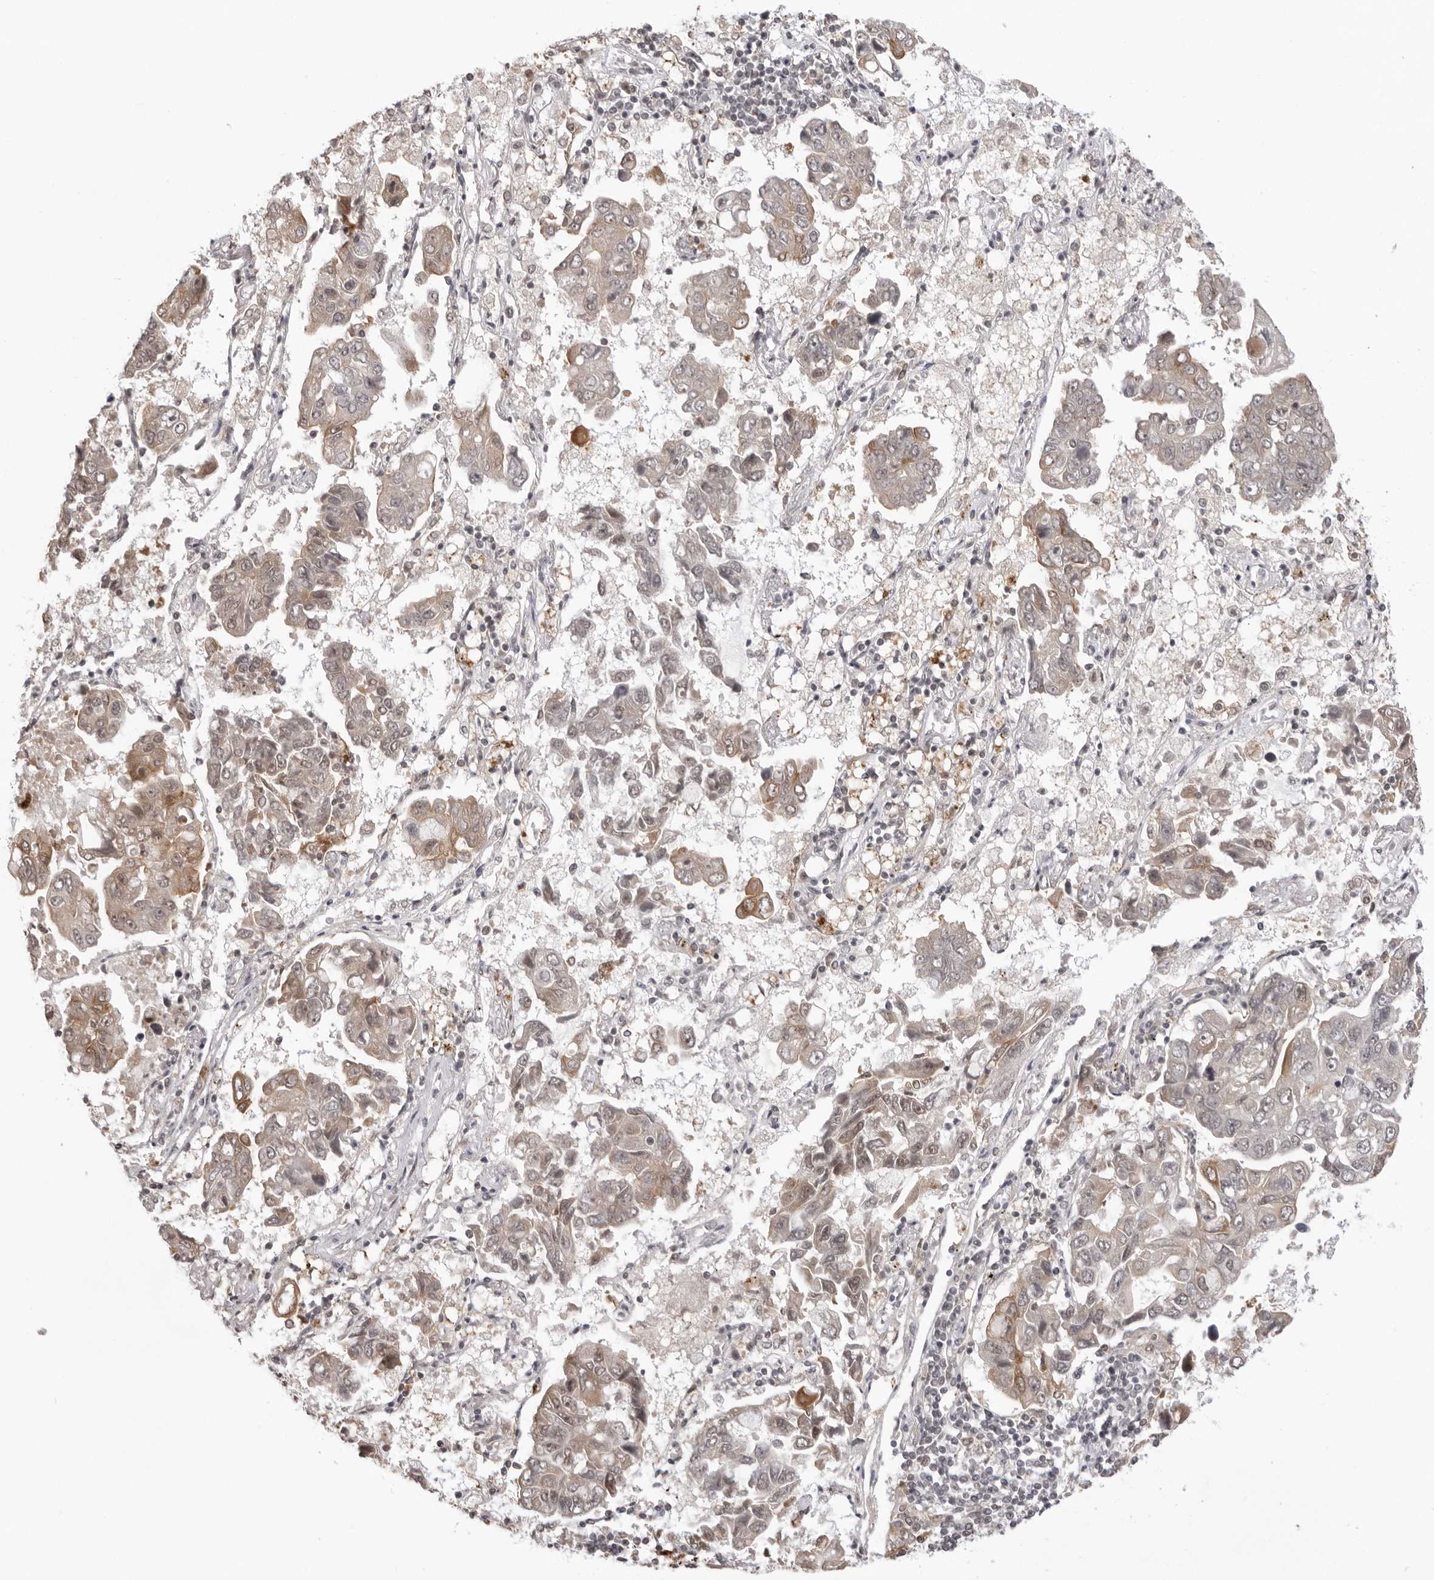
{"staining": {"intensity": "weak", "quantity": "25%-75%", "location": "cytoplasmic/membranous"}, "tissue": "lung cancer", "cell_type": "Tumor cells", "image_type": "cancer", "snomed": [{"axis": "morphology", "description": "Adenocarcinoma, NOS"}, {"axis": "topography", "description": "Lung"}], "caption": "Immunohistochemistry (IHC) staining of lung cancer (adenocarcinoma), which demonstrates low levels of weak cytoplasmic/membranous expression in approximately 25%-75% of tumor cells indicating weak cytoplasmic/membranous protein staining. The staining was performed using DAB (3,3'-diaminobenzidine) (brown) for protein detection and nuclei were counterstained in hematoxylin (blue).", "gene": "EXOSC10", "patient": {"sex": "male", "age": 64}}